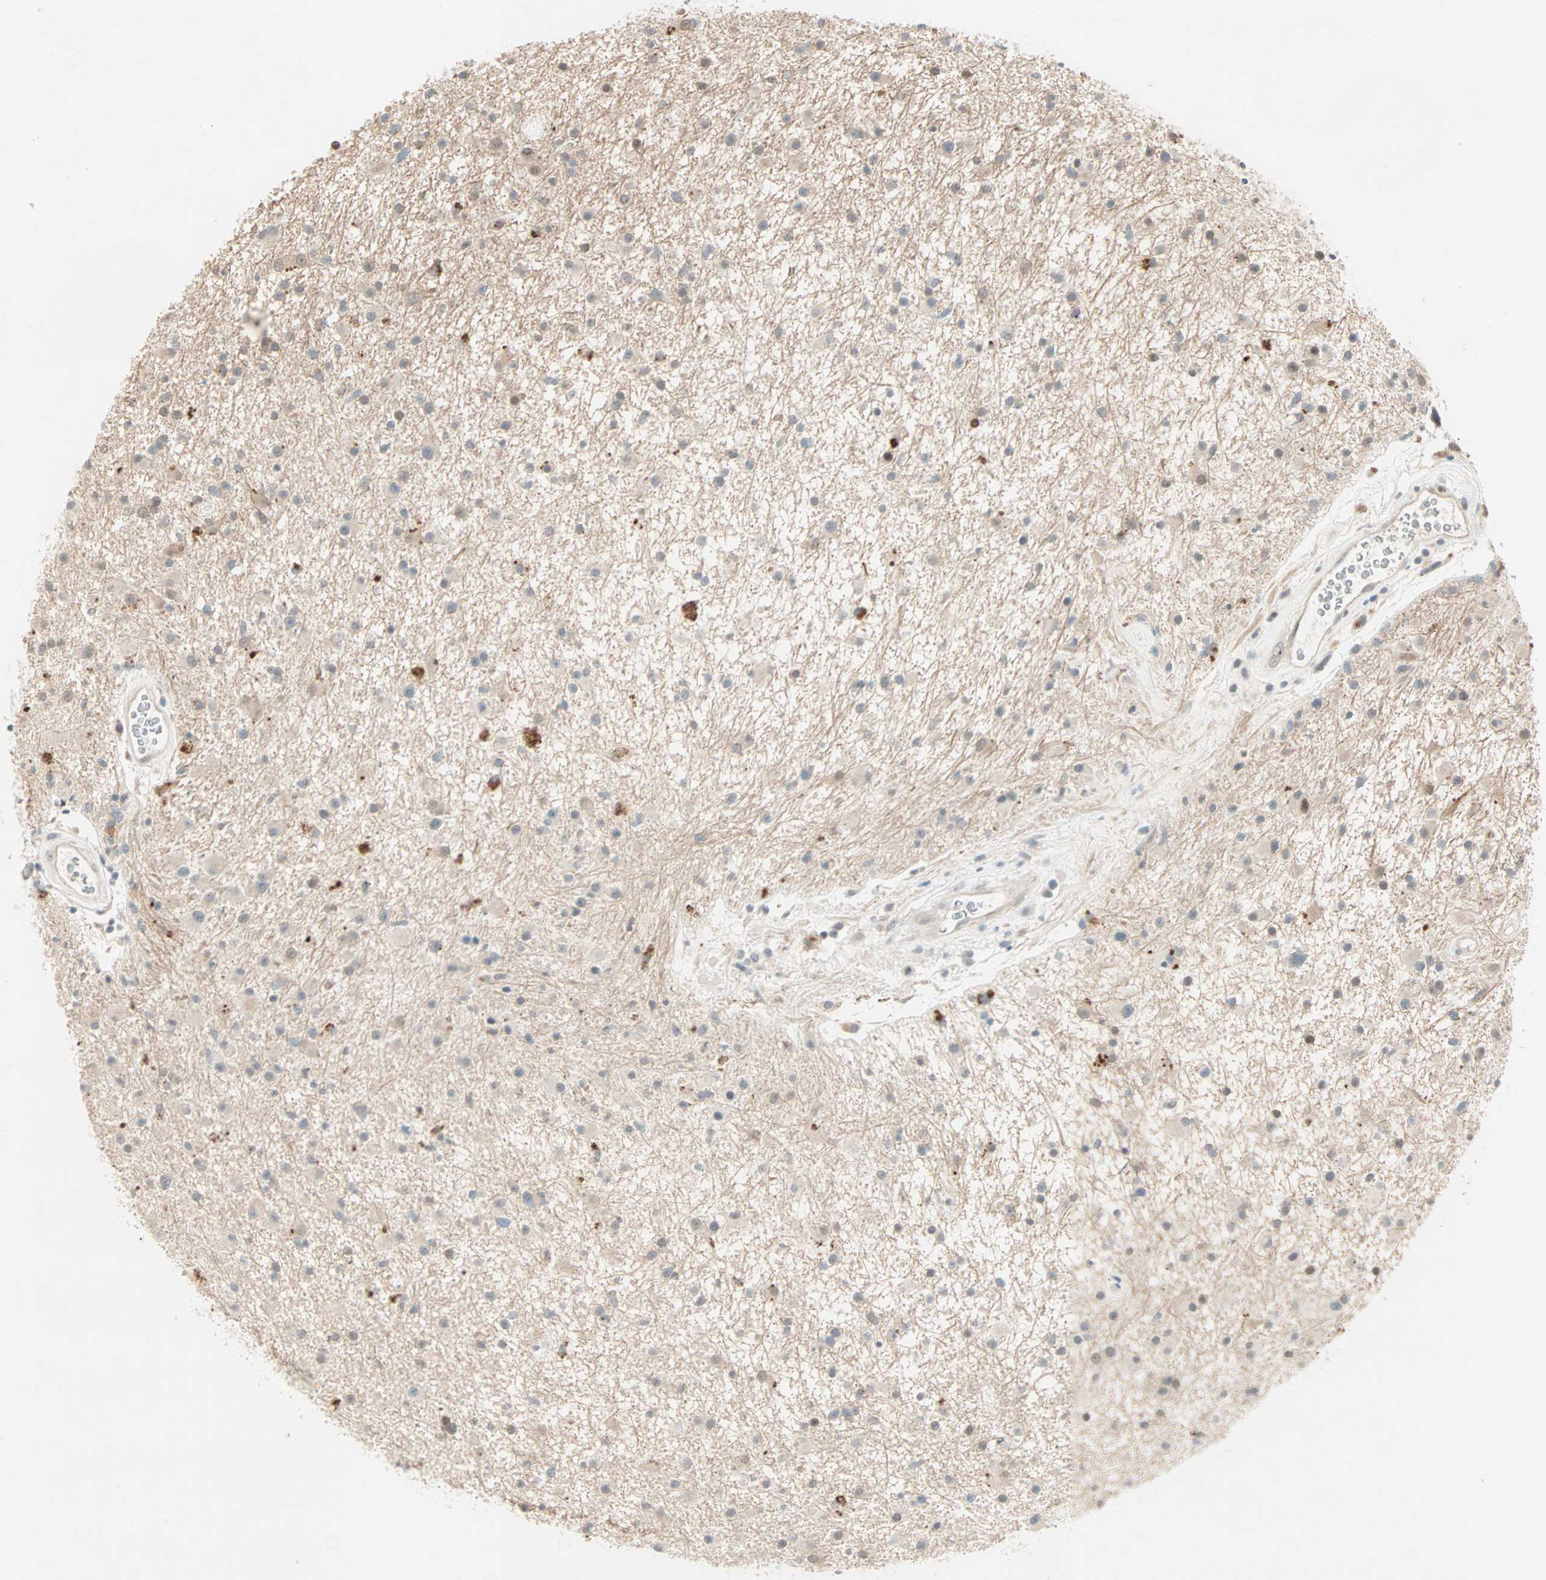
{"staining": {"intensity": "weak", "quantity": "<25%", "location": "cytoplasmic/membranous"}, "tissue": "glioma", "cell_type": "Tumor cells", "image_type": "cancer", "snomed": [{"axis": "morphology", "description": "Glioma, malignant, High grade"}, {"axis": "topography", "description": "Brain"}], "caption": "High power microscopy histopathology image of an IHC micrograph of malignant glioma (high-grade), revealing no significant staining in tumor cells.", "gene": "RTL6", "patient": {"sex": "male", "age": 33}}